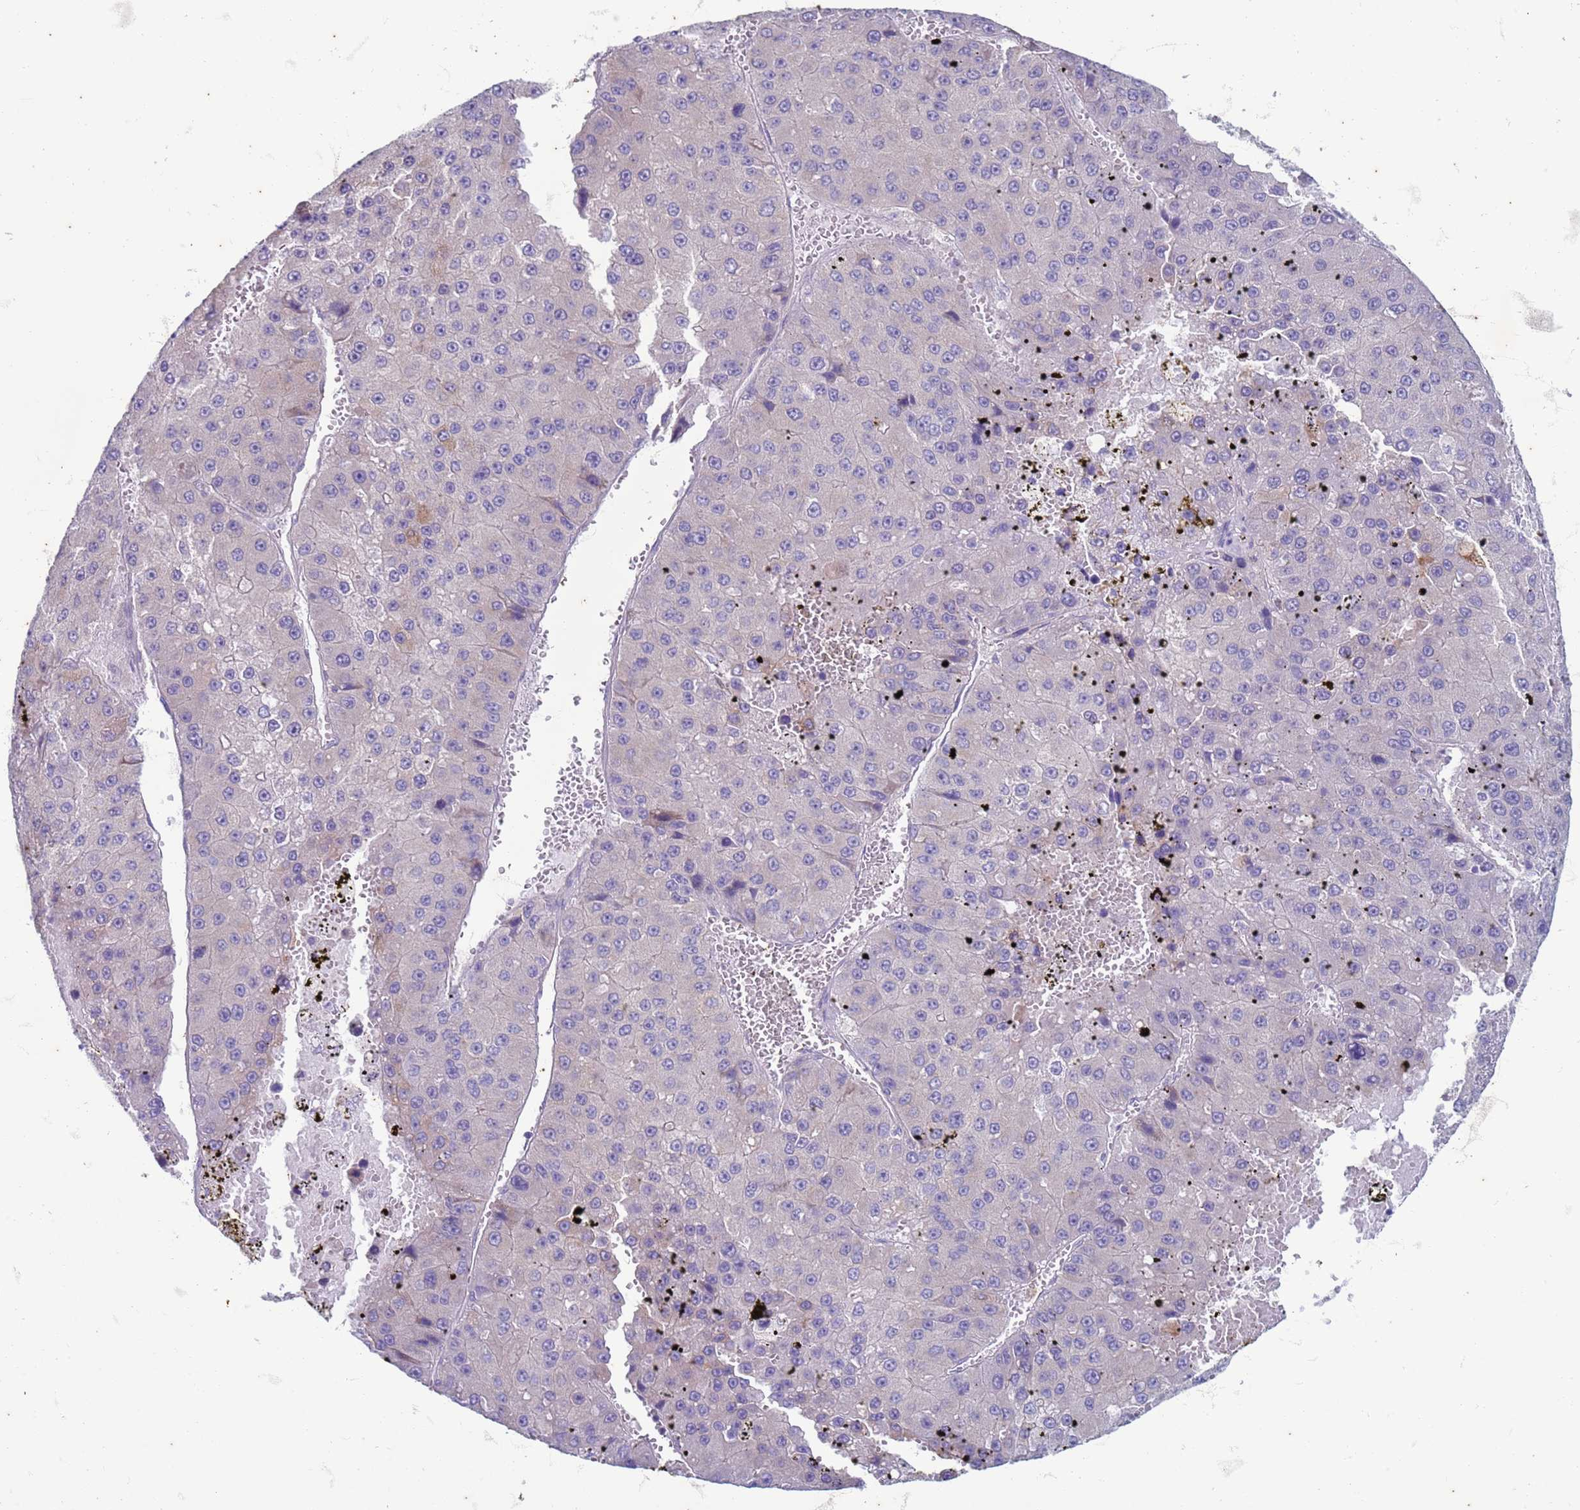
{"staining": {"intensity": "negative", "quantity": "none", "location": "none"}, "tissue": "liver cancer", "cell_type": "Tumor cells", "image_type": "cancer", "snomed": [{"axis": "morphology", "description": "Carcinoma, Hepatocellular, NOS"}, {"axis": "topography", "description": "Liver"}], "caption": "IHC of liver cancer exhibits no expression in tumor cells. (DAB immunohistochemistry with hematoxylin counter stain).", "gene": "SUCO", "patient": {"sex": "female", "age": 73}}